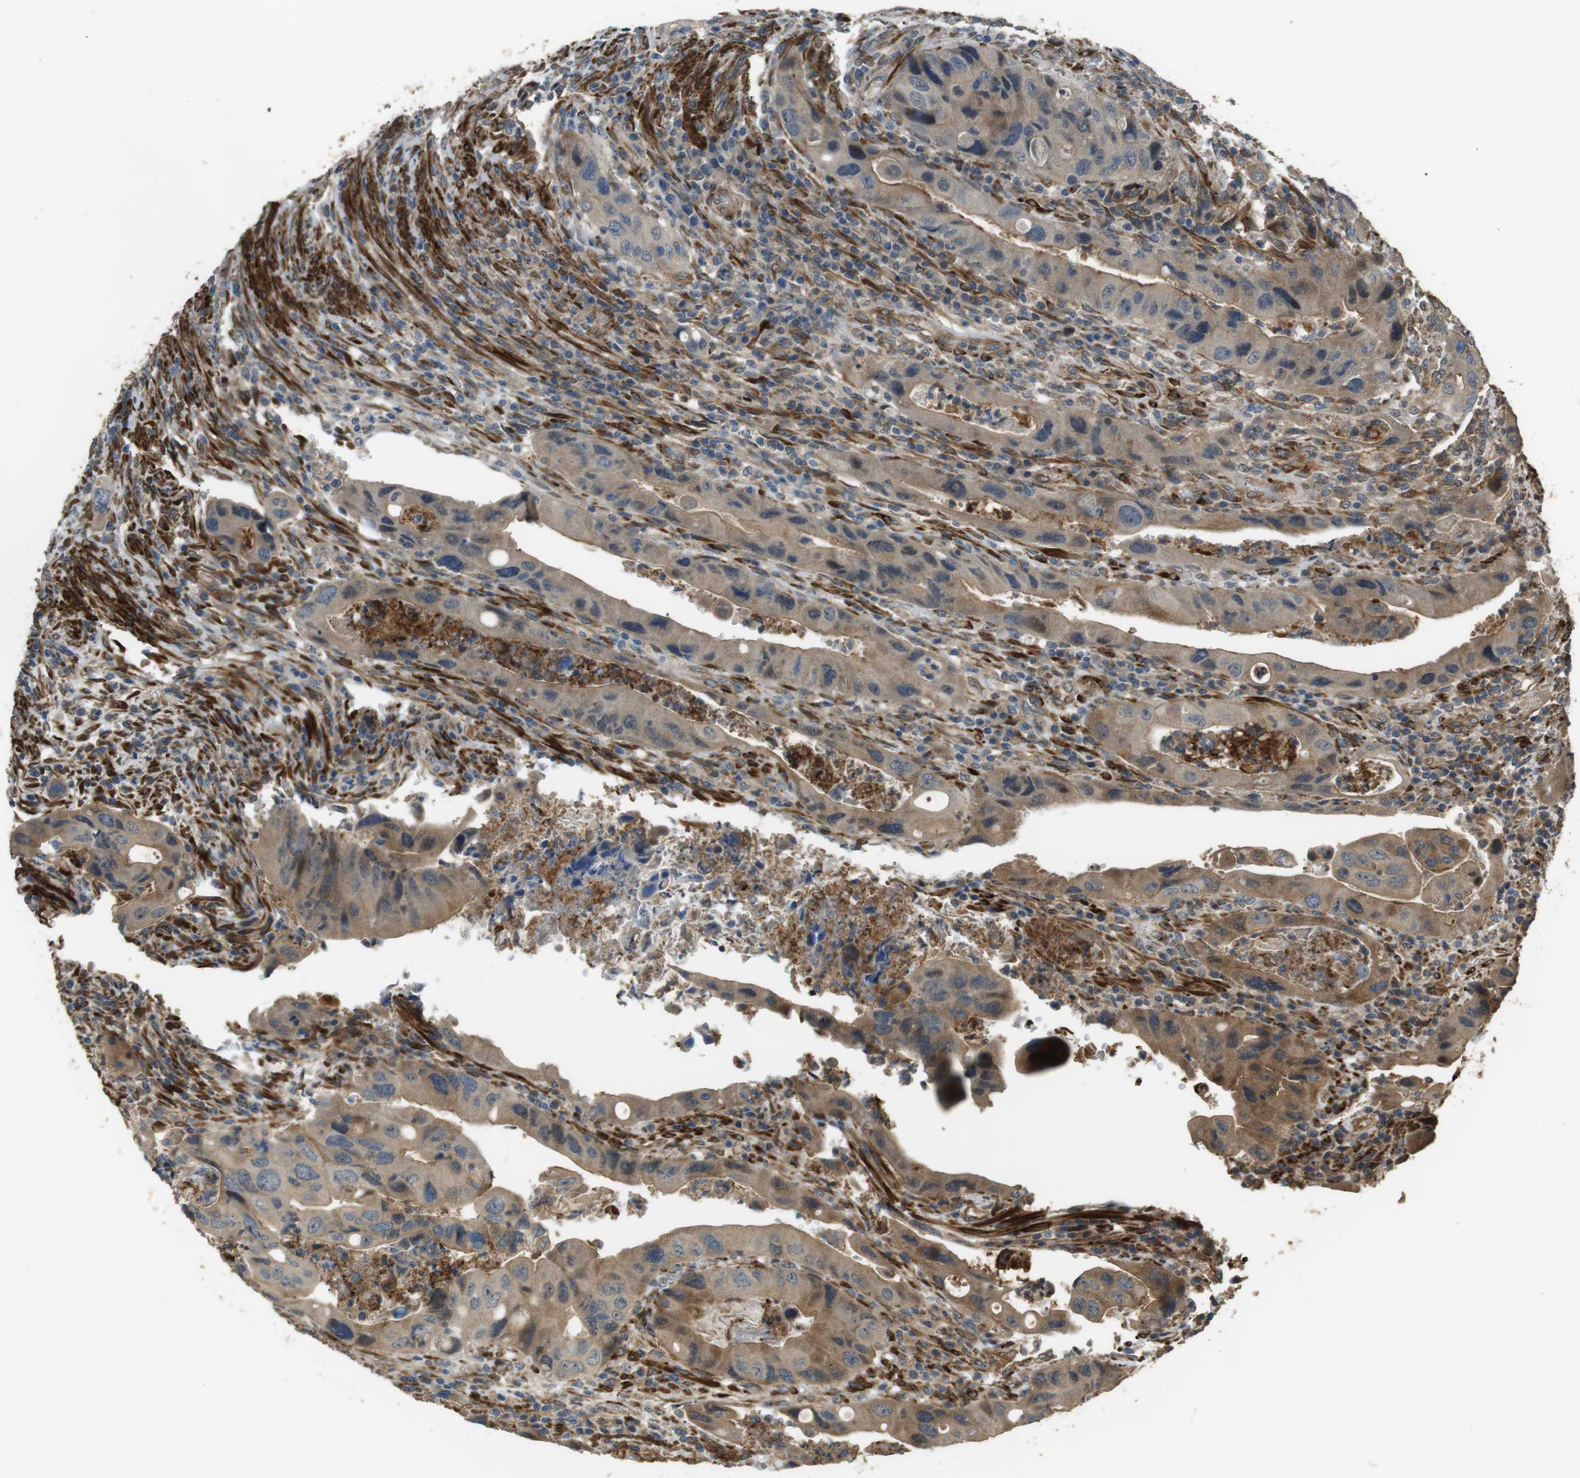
{"staining": {"intensity": "weak", "quantity": "<25%", "location": "cytoplasmic/membranous"}, "tissue": "colorectal cancer", "cell_type": "Tumor cells", "image_type": "cancer", "snomed": [{"axis": "morphology", "description": "Adenocarcinoma, NOS"}, {"axis": "topography", "description": "Rectum"}], "caption": "This is an immunohistochemistry histopathology image of adenocarcinoma (colorectal). There is no expression in tumor cells.", "gene": "MSRB3", "patient": {"sex": "female", "age": 57}}